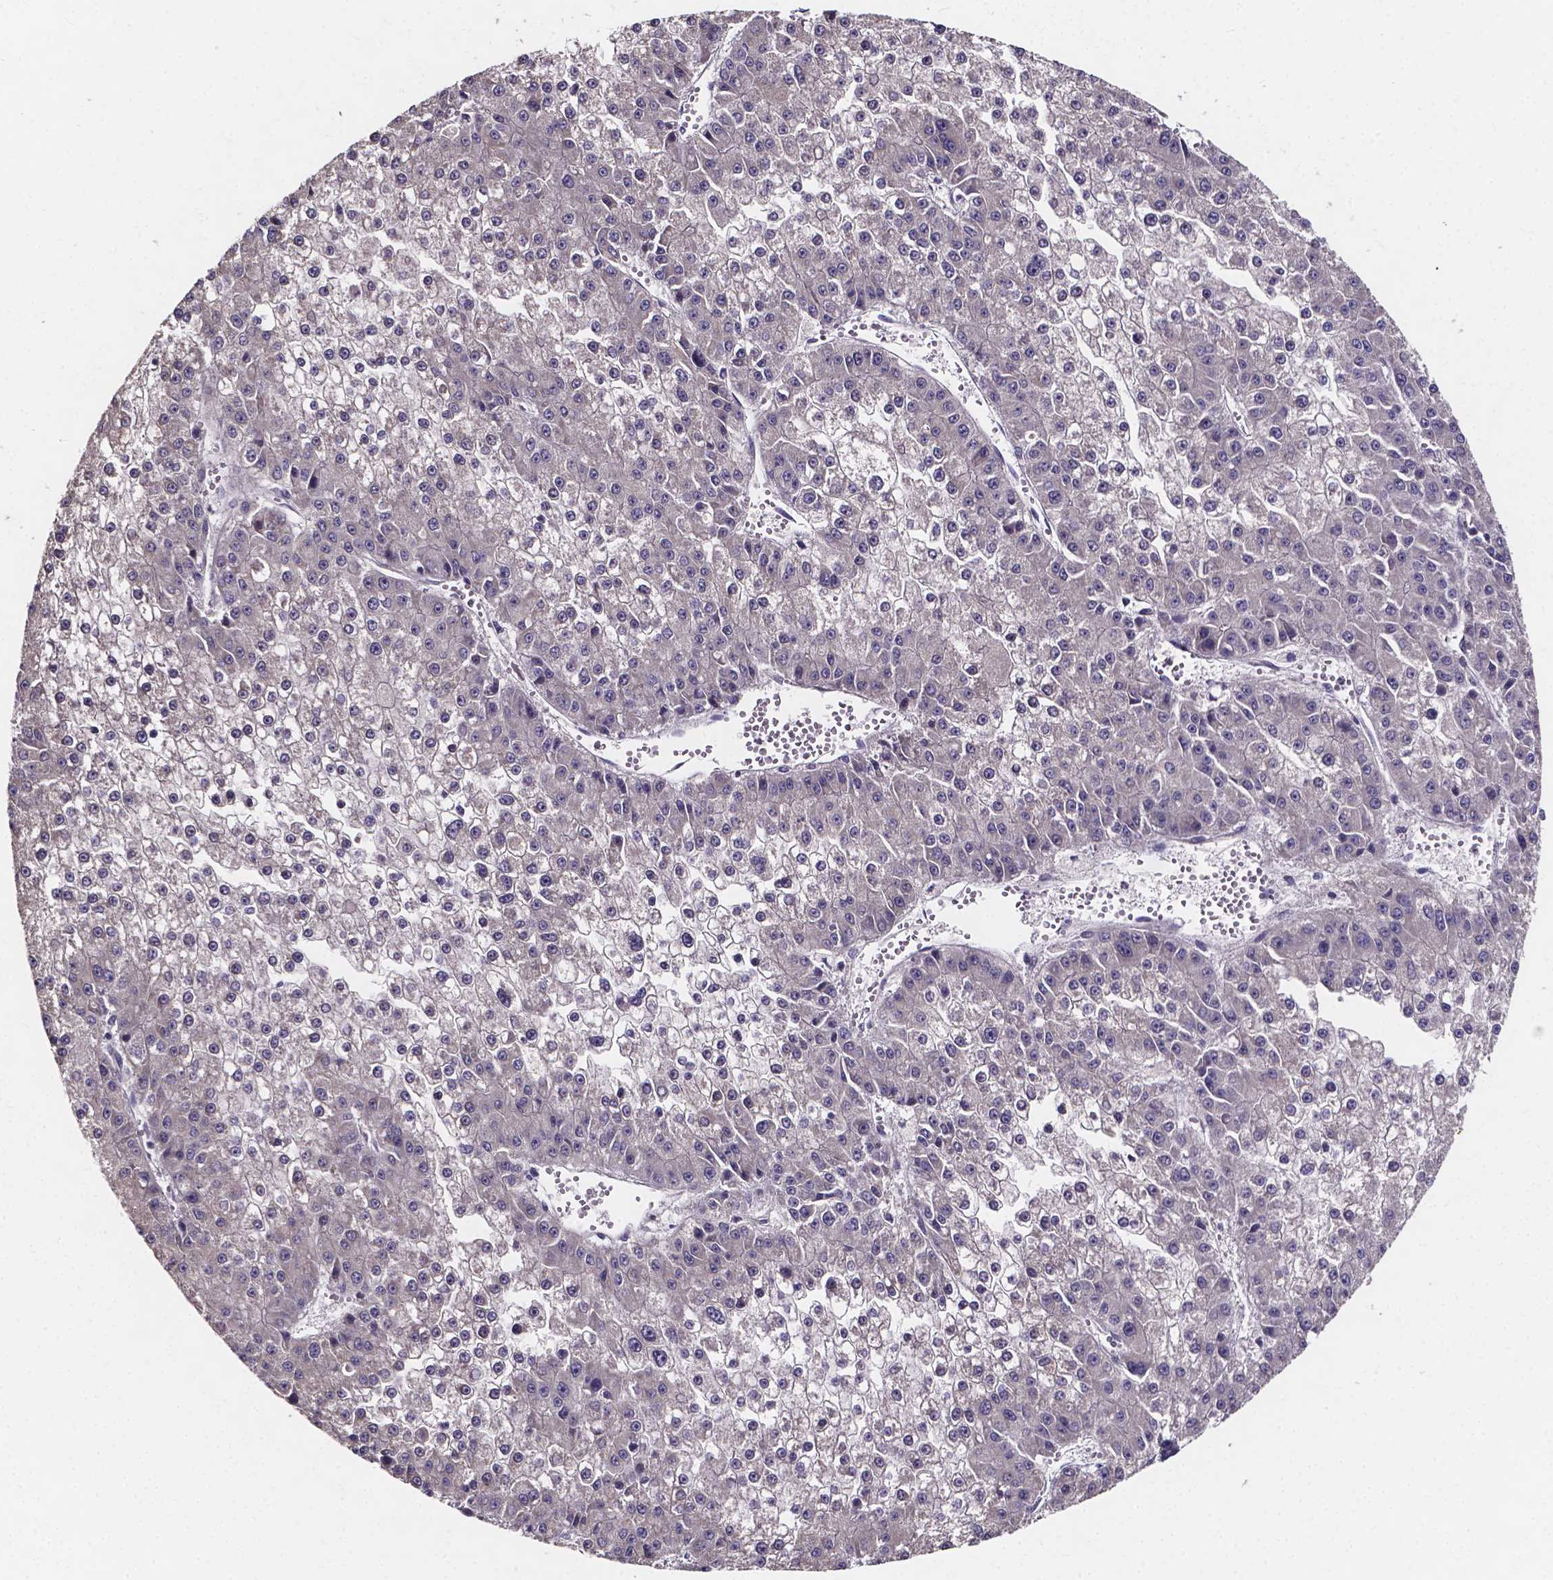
{"staining": {"intensity": "negative", "quantity": "none", "location": "none"}, "tissue": "liver cancer", "cell_type": "Tumor cells", "image_type": "cancer", "snomed": [{"axis": "morphology", "description": "Carcinoma, Hepatocellular, NOS"}, {"axis": "topography", "description": "Liver"}], "caption": "DAB immunohistochemical staining of liver hepatocellular carcinoma demonstrates no significant positivity in tumor cells.", "gene": "SPOCD1", "patient": {"sex": "female", "age": 73}}